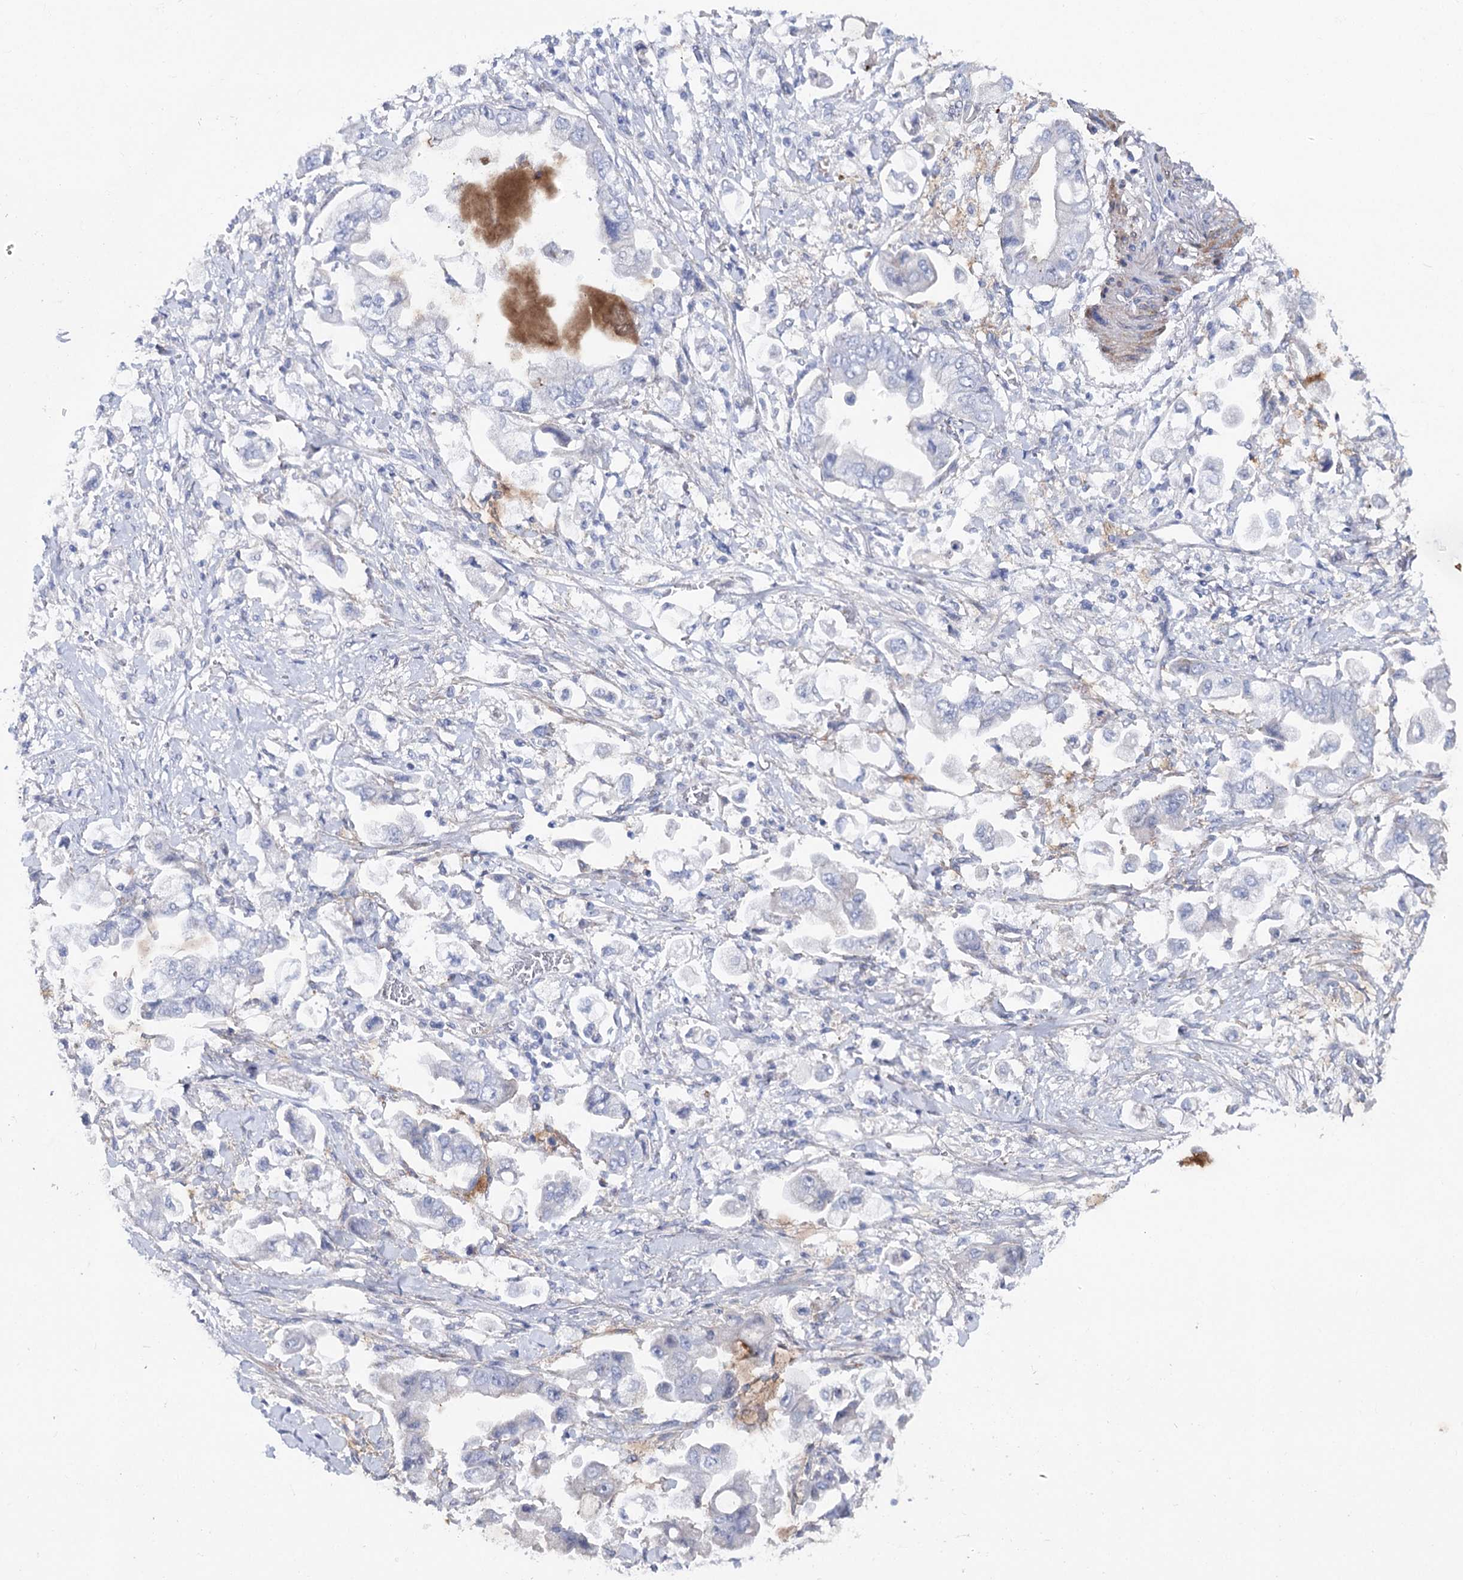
{"staining": {"intensity": "negative", "quantity": "none", "location": "none"}, "tissue": "stomach cancer", "cell_type": "Tumor cells", "image_type": "cancer", "snomed": [{"axis": "morphology", "description": "Adenocarcinoma, NOS"}, {"axis": "topography", "description": "Stomach"}], "caption": "Stomach cancer (adenocarcinoma) was stained to show a protein in brown. There is no significant staining in tumor cells.", "gene": "ANKRD23", "patient": {"sex": "male", "age": 62}}